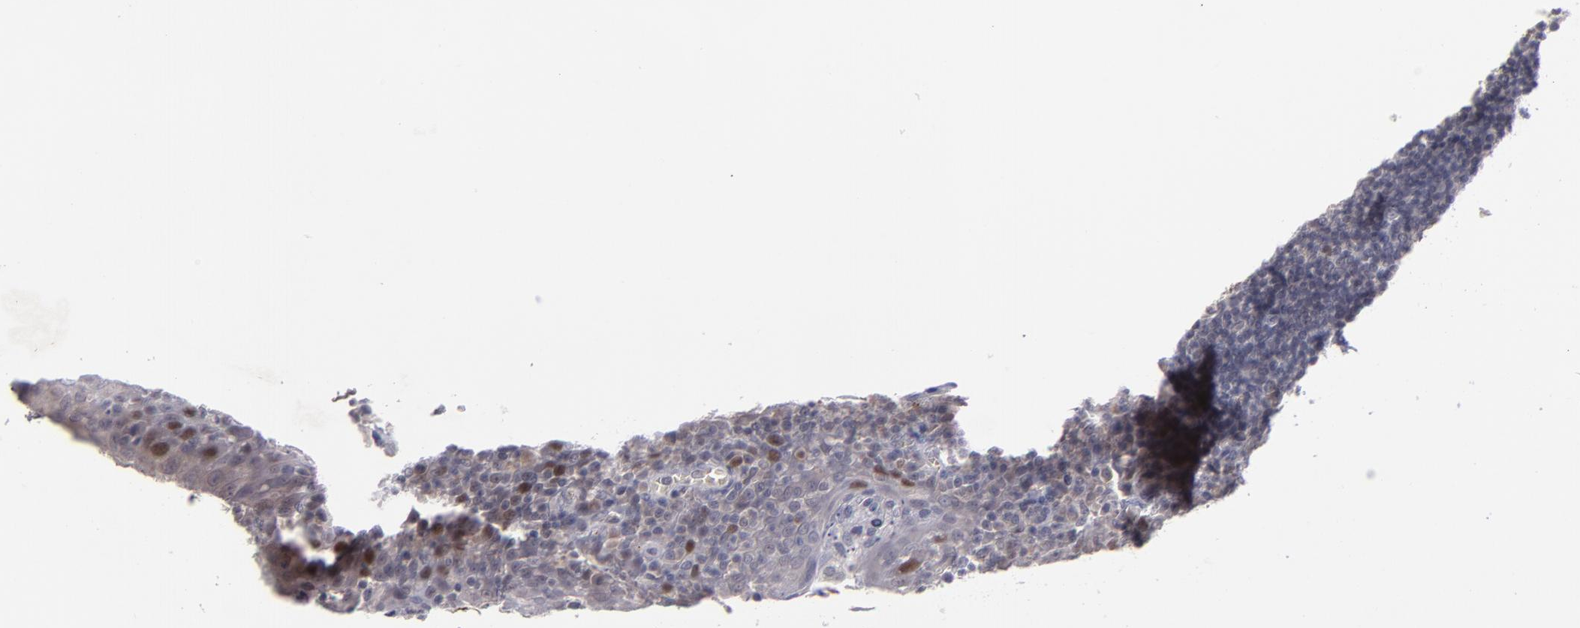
{"staining": {"intensity": "strong", "quantity": "<25%", "location": "nuclear"}, "tissue": "oral mucosa", "cell_type": "Squamous epithelial cells", "image_type": "normal", "snomed": [{"axis": "morphology", "description": "Normal tissue, NOS"}, {"axis": "topography", "description": "Oral tissue"}], "caption": "This micrograph displays benign oral mucosa stained with immunohistochemistry to label a protein in brown. The nuclear of squamous epithelial cells show strong positivity for the protein. Nuclei are counter-stained blue.", "gene": "CDC7", "patient": {"sex": "male", "age": 20}}